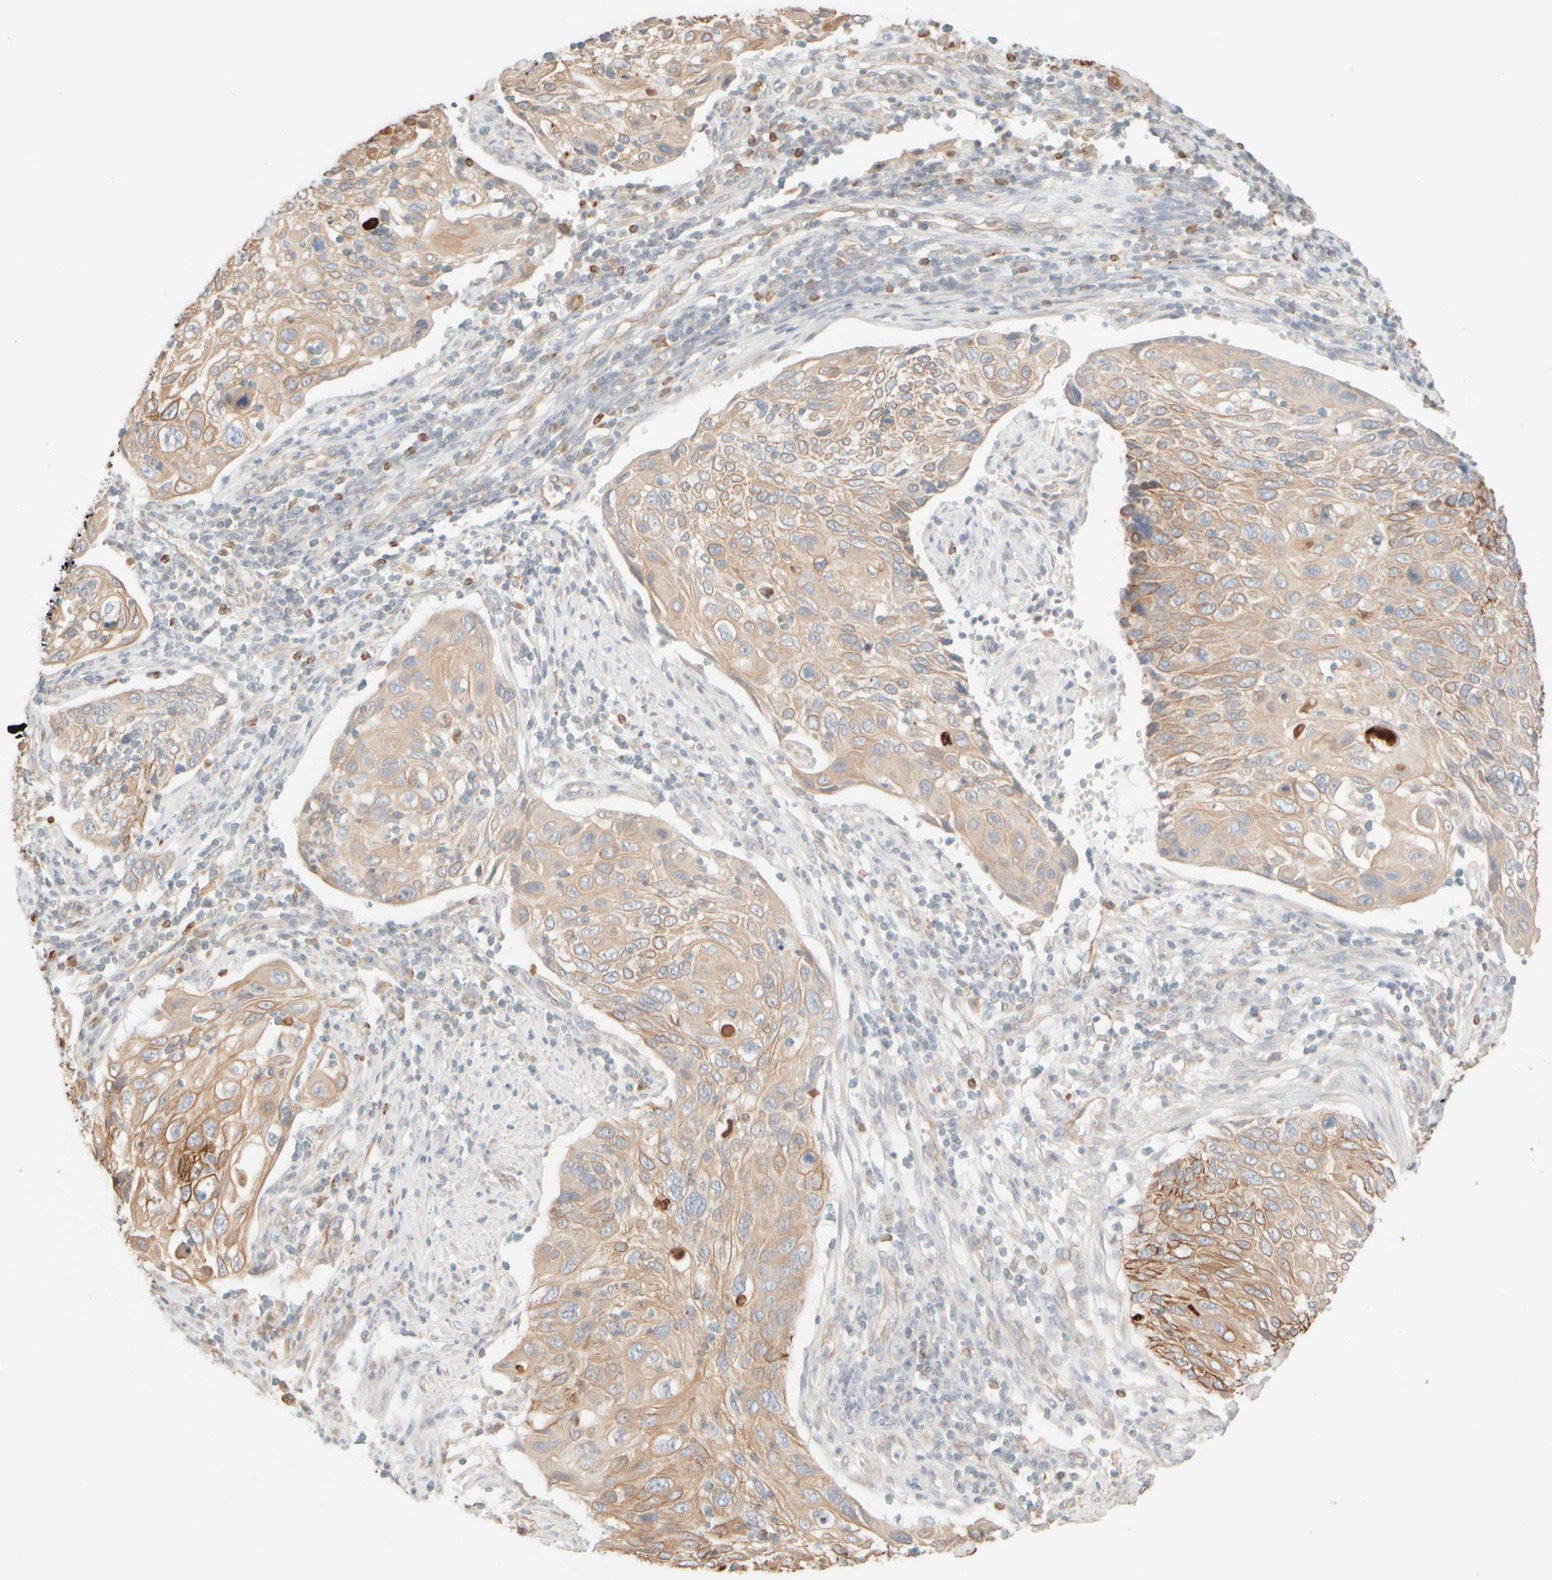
{"staining": {"intensity": "moderate", "quantity": ">75%", "location": "cytoplasmic/membranous"}, "tissue": "cervical cancer", "cell_type": "Tumor cells", "image_type": "cancer", "snomed": [{"axis": "morphology", "description": "Squamous cell carcinoma, NOS"}, {"axis": "topography", "description": "Cervix"}], "caption": "Immunohistochemical staining of cervical squamous cell carcinoma exhibits medium levels of moderate cytoplasmic/membranous protein staining in about >75% of tumor cells.", "gene": "KRT15", "patient": {"sex": "female", "age": 70}}